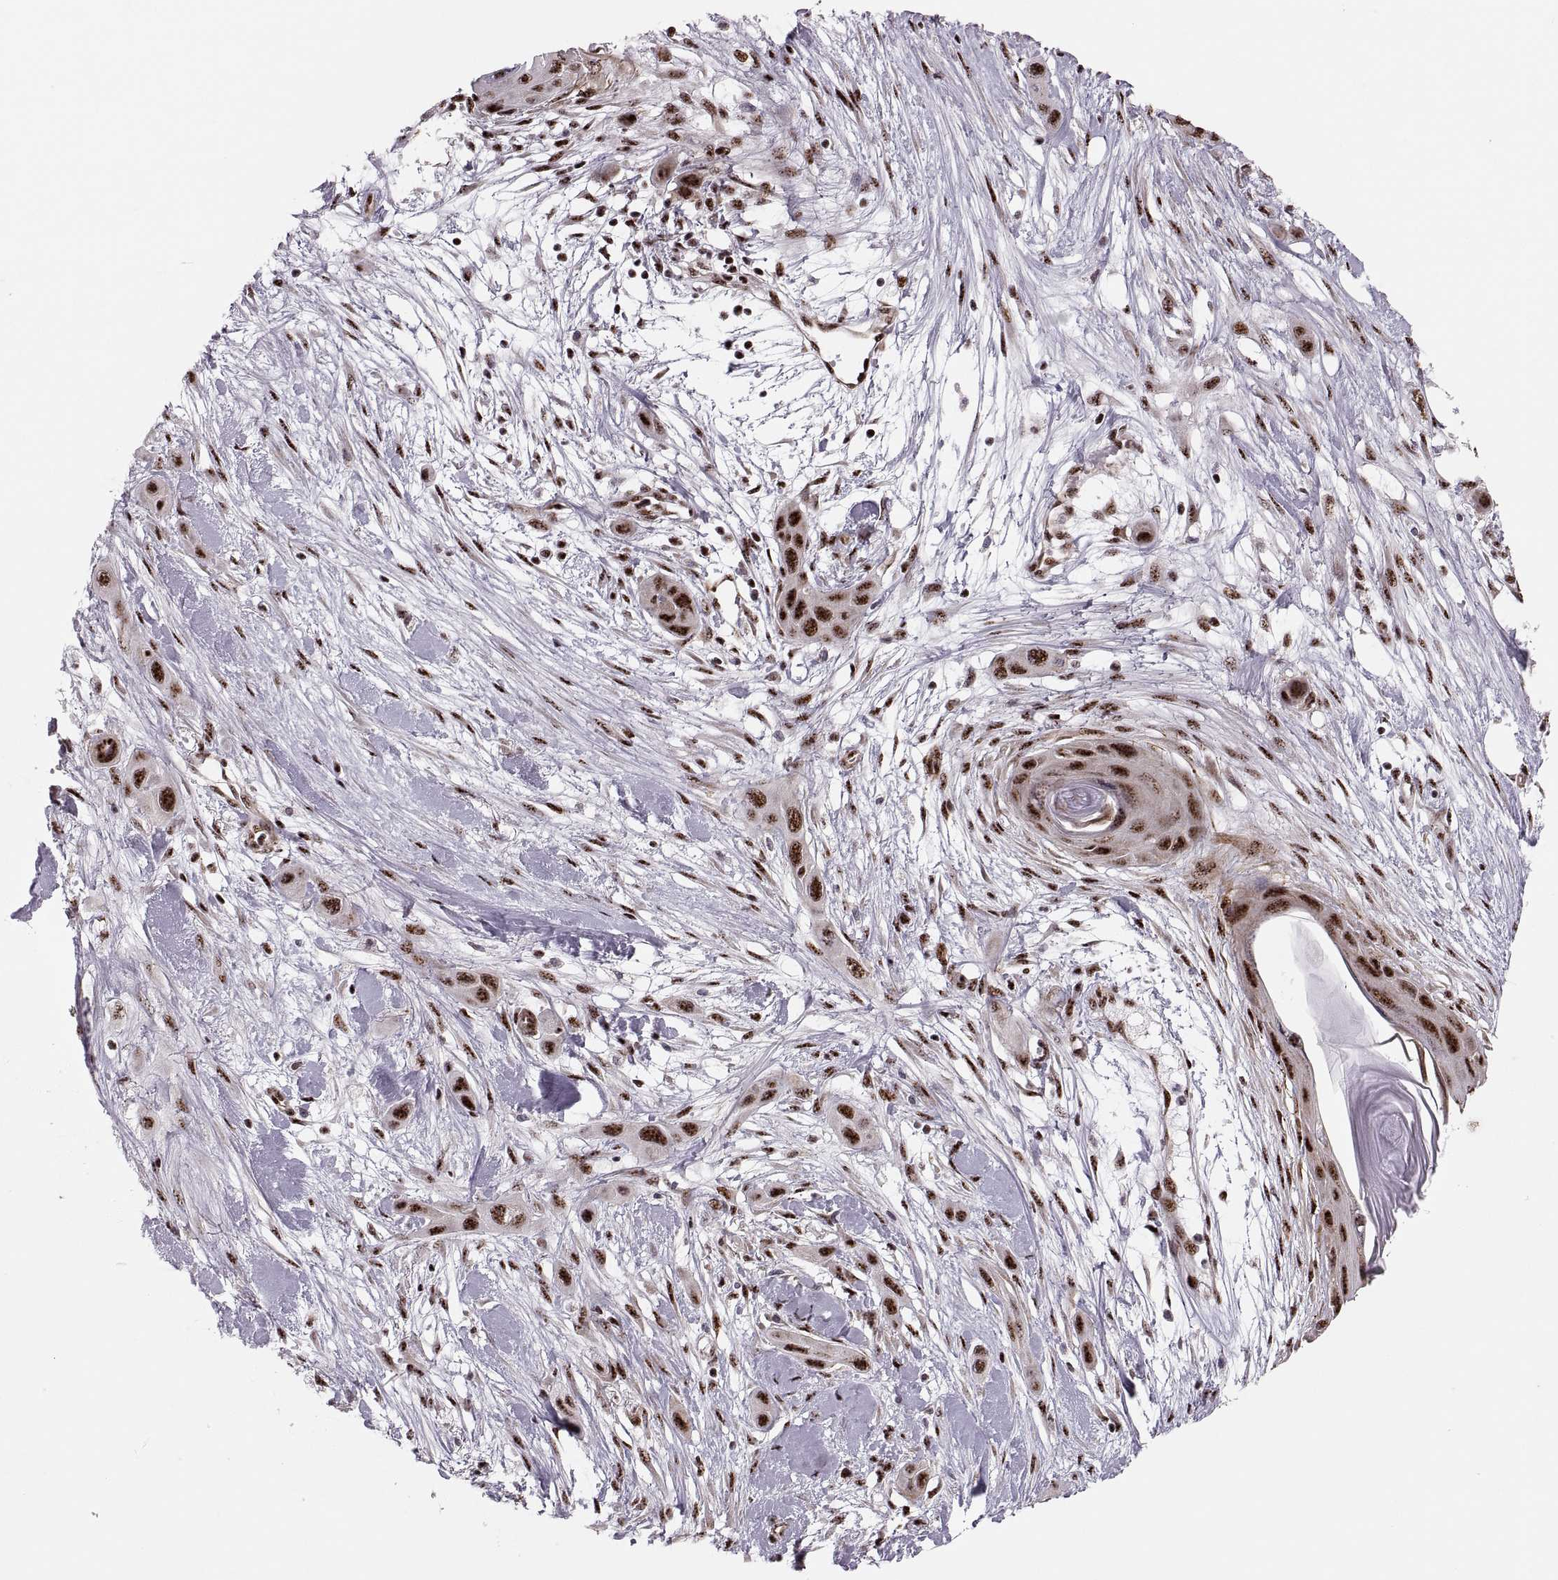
{"staining": {"intensity": "strong", "quantity": ">75%", "location": "nuclear"}, "tissue": "skin cancer", "cell_type": "Tumor cells", "image_type": "cancer", "snomed": [{"axis": "morphology", "description": "Squamous cell carcinoma, NOS"}, {"axis": "topography", "description": "Skin"}], "caption": "Skin cancer stained with a protein marker displays strong staining in tumor cells.", "gene": "ZCCHC17", "patient": {"sex": "male", "age": 79}}